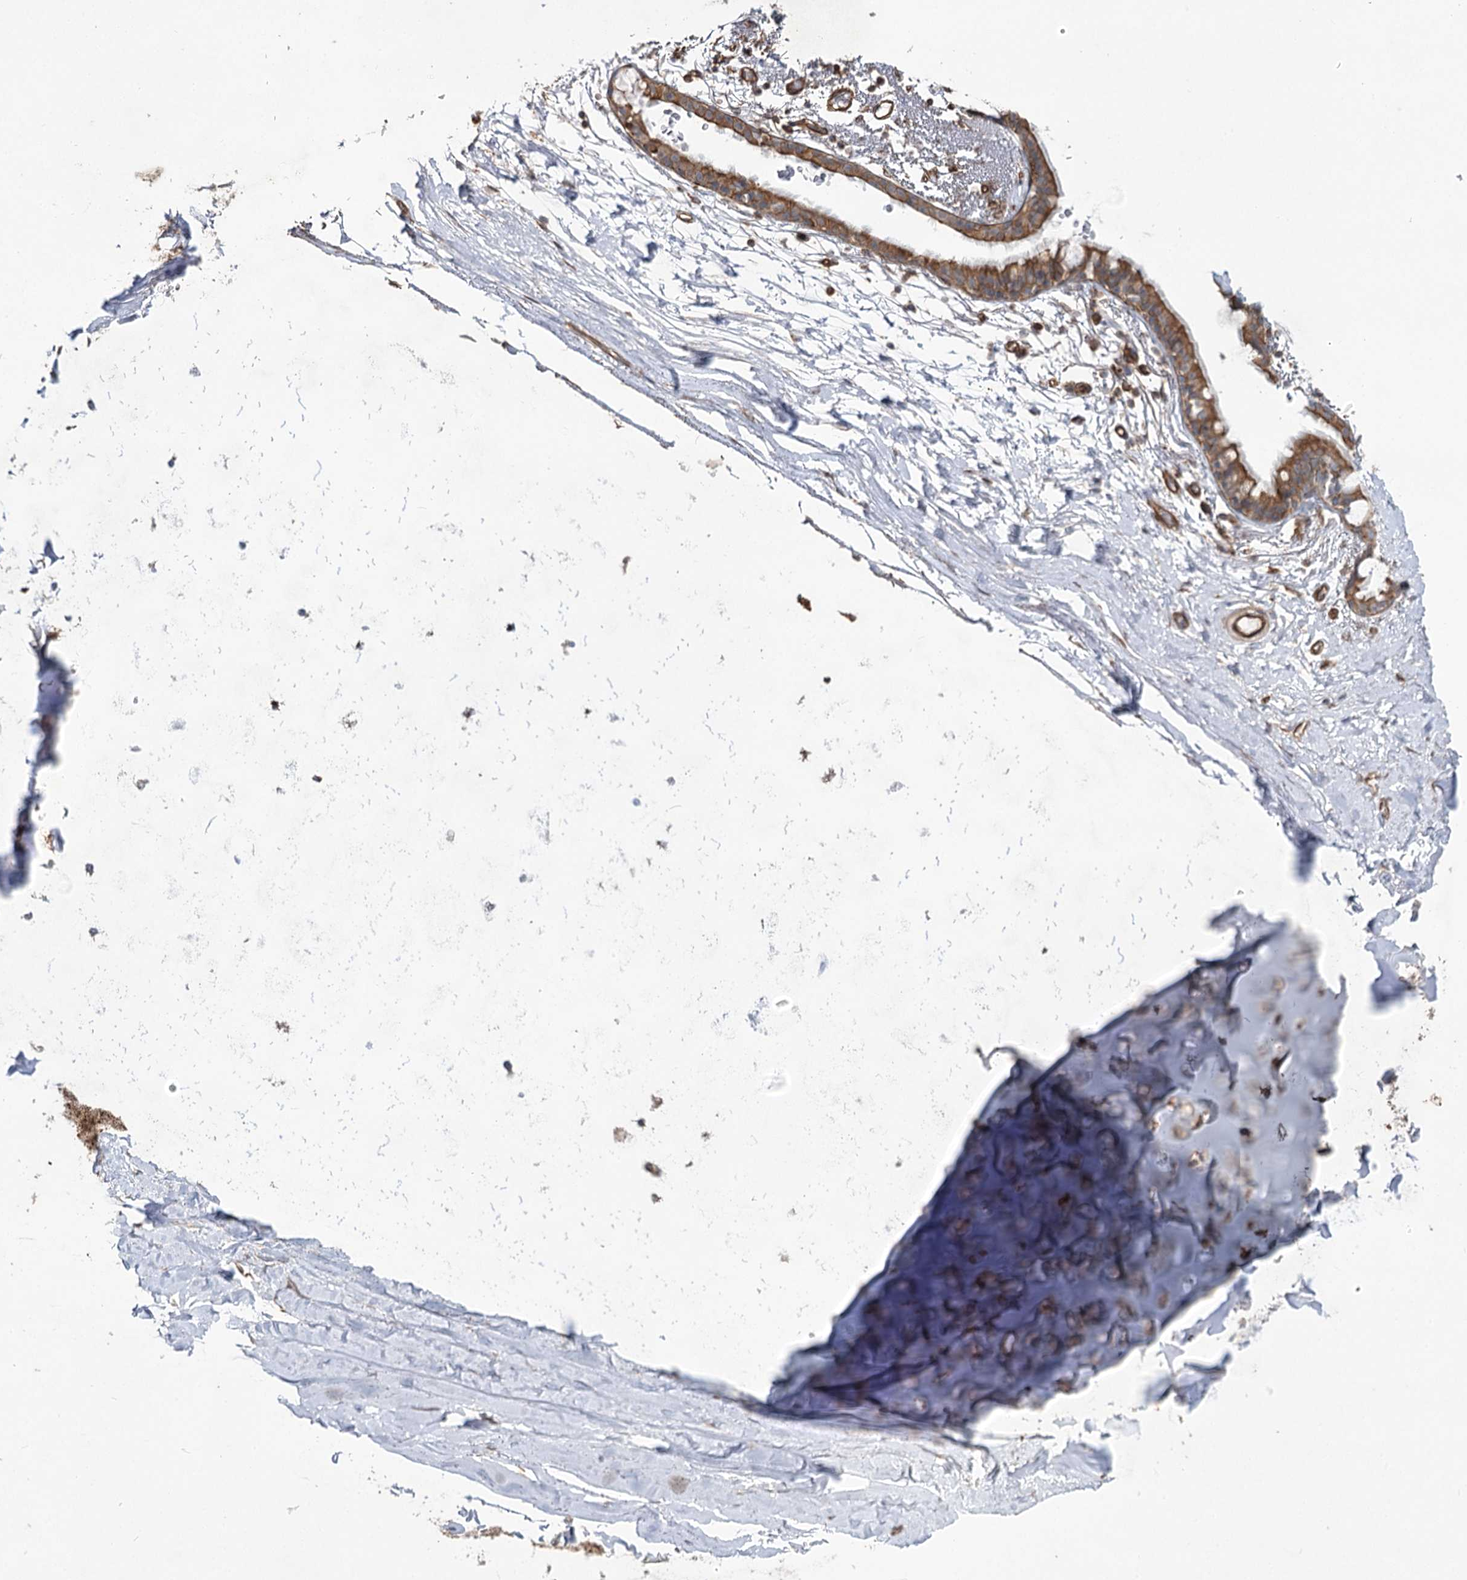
{"staining": {"intensity": "negative", "quantity": "none", "location": "none"}, "tissue": "adipose tissue", "cell_type": "Adipocytes", "image_type": "normal", "snomed": [{"axis": "morphology", "description": "Normal tissue, NOS"}, {"axis": "topography", "description": "Lymph node"}, {"axis": "topography", "description": "Bronchus"}], "caption": "Immunohistochemical staining of unremarkable adipose tissue reveals no significant positivity in adipocytes. The staining is performed using DAB (3,3'-diaminobenzidine) brown chromogen with nuclei counter-stained in using hematoxylin.", "gene": "SH3BP5L", "patient": {"sex": "male", "age": 63}}